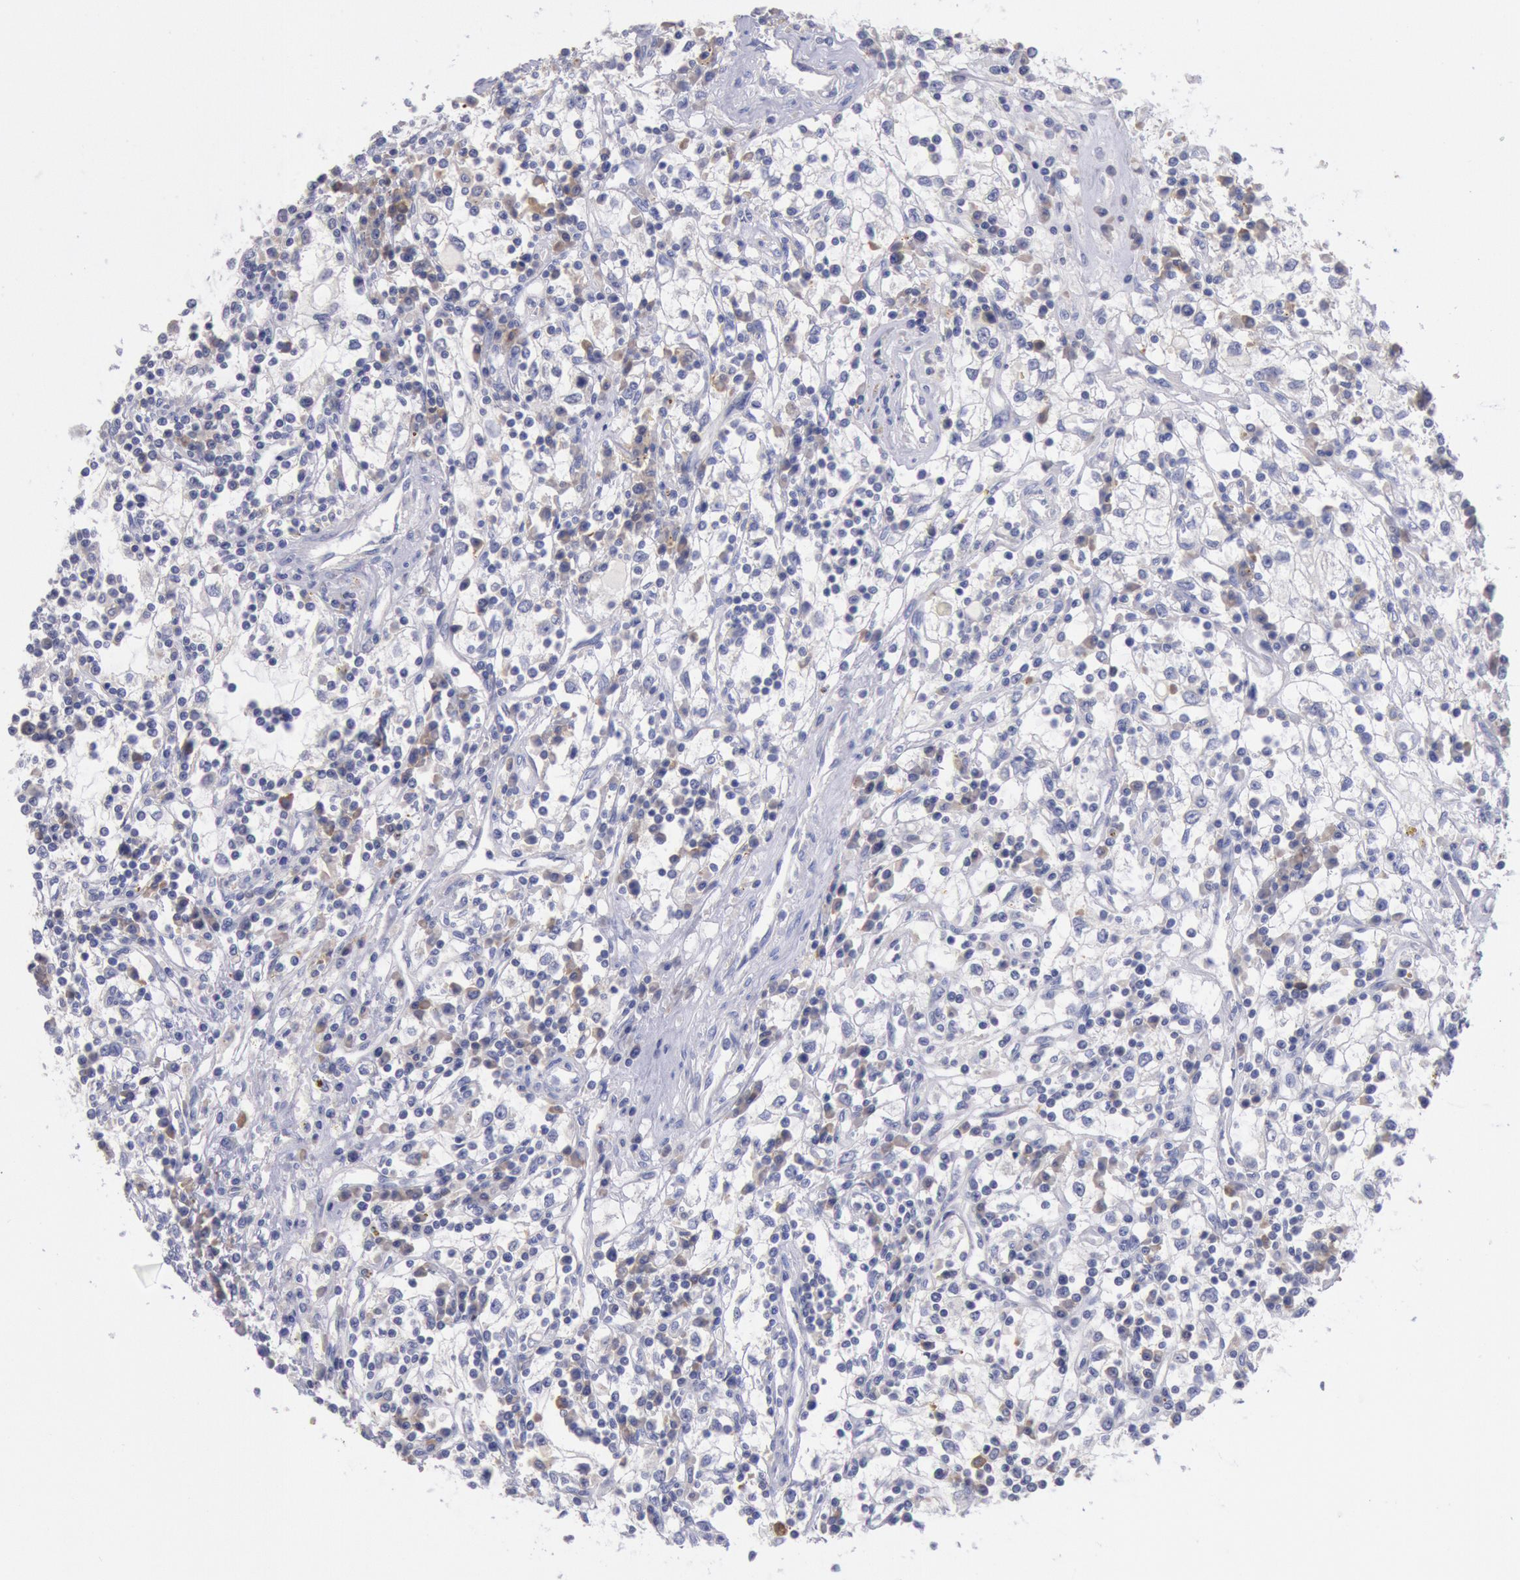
{"staining": {"intensity": "negative", "quantity": "none", "location": "none"}, "tissue": "renal cancer", "cell_type": "Tumor cells", "image_type": "cancer", "snomed": [{"axis": "morphology", "description": "Adenocarcinoma, NOS"}, {"axis": "topography", "description": "Kidney"}], "caption": "IHC photomicrograph of neoplastic tissue: renal cancer (adenocarcinoma) stained with DAB (3,3'-diaminobenzidine) reveals no significant protein positivity in tumor cells.", "gene": "GAL3ST1", "patient": {"sex": "male", "age": 82}}